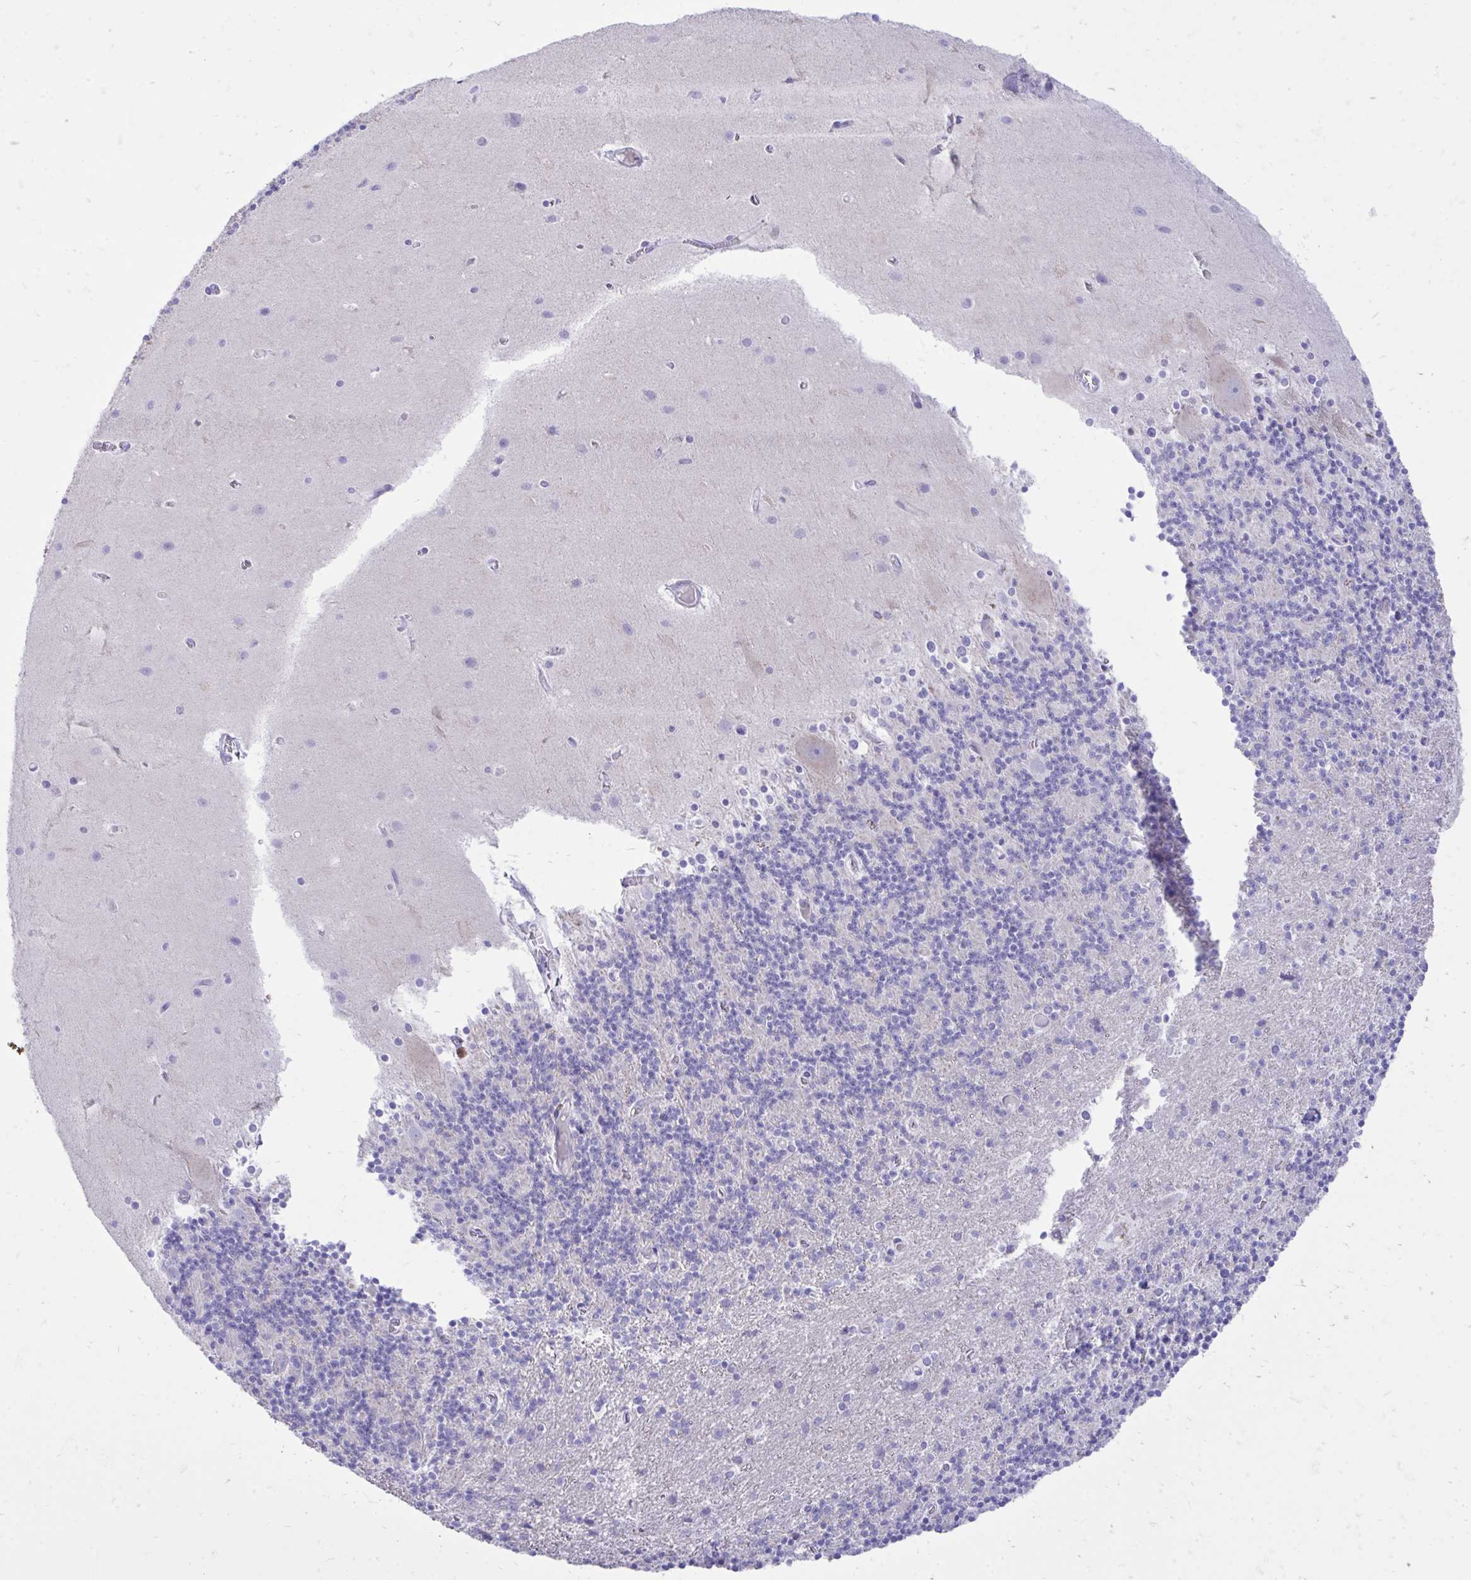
{"staining": {"intensity": "negative", "quantity": "none", "location": "none"}, "tissue": "cerebellum", "cell_type": "Cells in granular layer", "image_type": "normal", "snomed": [{"axis": "morphology", "description": "Normal tissue, NOS"}, {"axis": "topography", "description": "Cerebellum"}], "caption": "This is a micrograph of IHC staining of benign cerebellum, which shows no expression in cells in granular layer. The staining is performed using DAB (3,3'-diaminobenzidine) brown chromogen with nuclei counter-stained in using hematoxylin.", "gene": "ANKDD1B", "patient": {"sex": "male", "age": 70}}